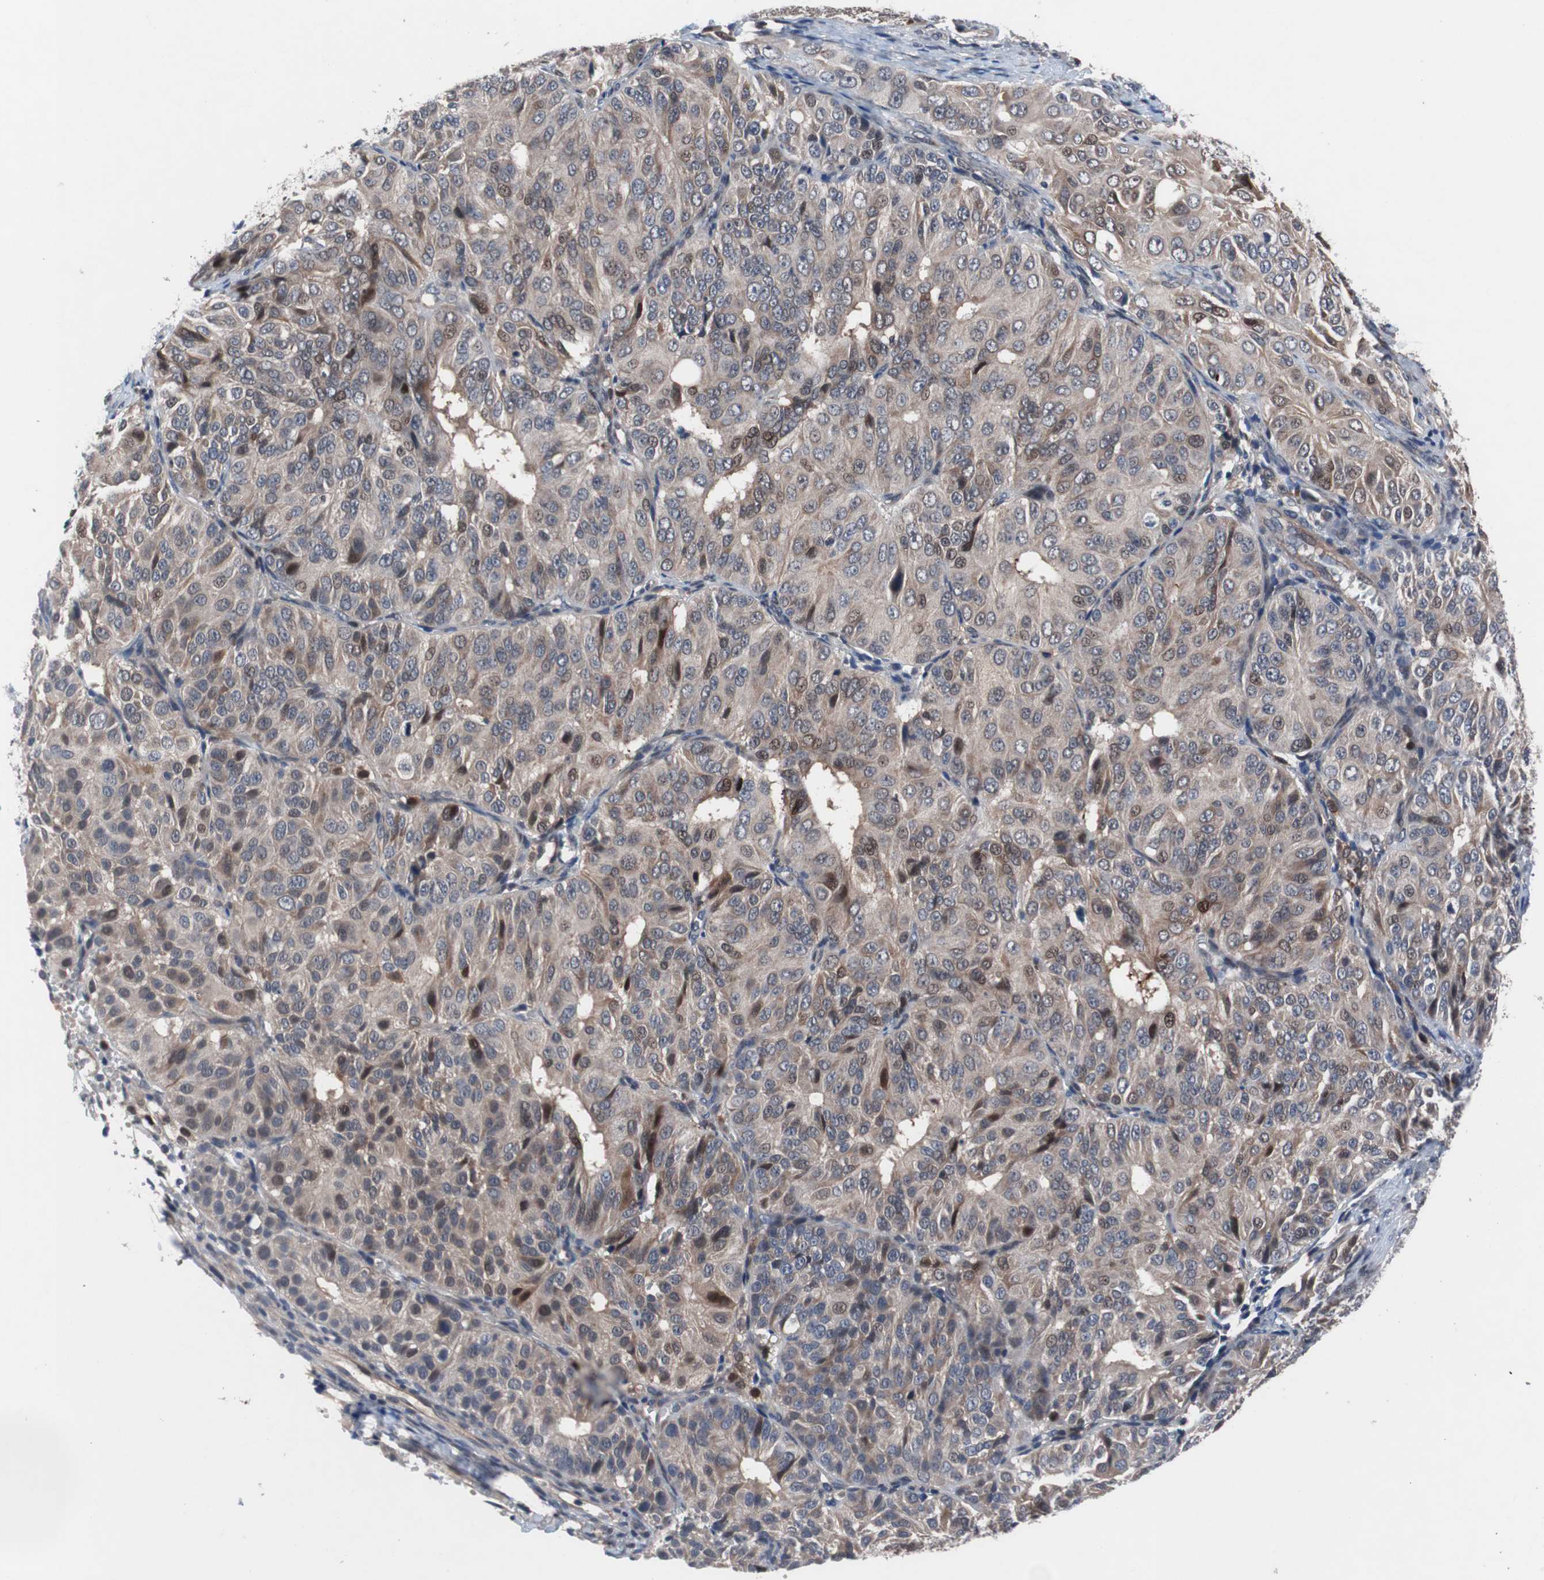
{"staining": {"intensity": "weak", "quantity": ">75%", "location": "cytoplasmic/membranous,nuclear"}, "tissue": "ovarian cancer", "cell_type": "Tumor cells", "image_type": "cancer", "snomed": [{"axis": "morphology", "description": "Carcinoma, endometroid"}, {"axis": "topography", "description": "Ovary"}], "caption": "There is low levels of weak cytoplasmic/membranous and nuclear staining in tumor cells of ovarian cancer, as demonstrated by immunohistochemical staining (brown color).", "gene": "MUTYH", "patient": {"sex": "female", "age": 51}}